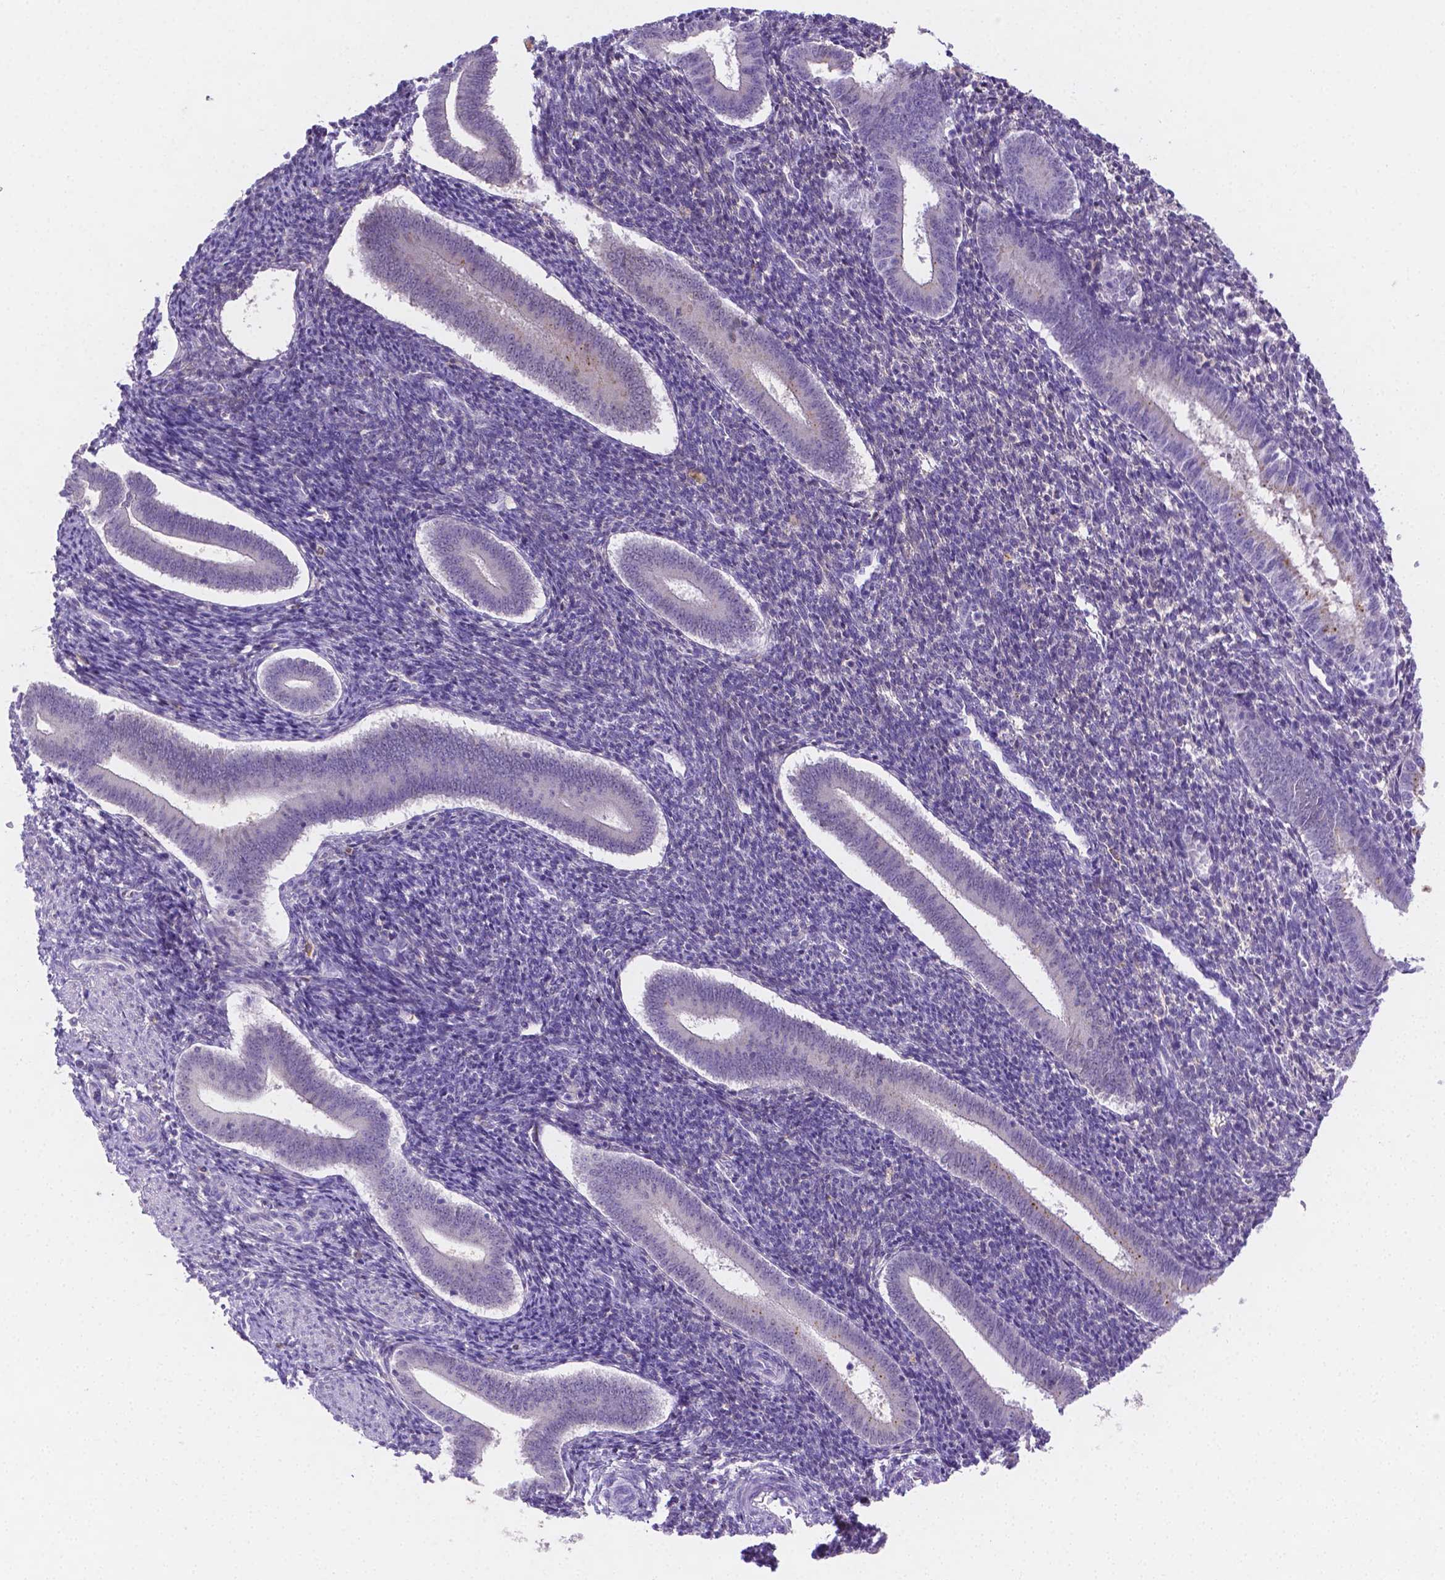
{"staining": {"intensity": "negative", "quantity": "none", "location": "none"}, "tissue": "endometrium", "cell_type": "Cells in endometrial stroma", "image_type": "normal", "snomed": [{"axis": "morphology", "description": "Normal tissue, NOS"}, {"axis": "topography", "description": "Endometrium"}], "caption": "Immunohistochemistry (IHC) of benign endometrium demonstrates no positivity in cells in endometrial stroma.", "gene": "NXPH2", "patient": {"sex": "female", "age": 25}}